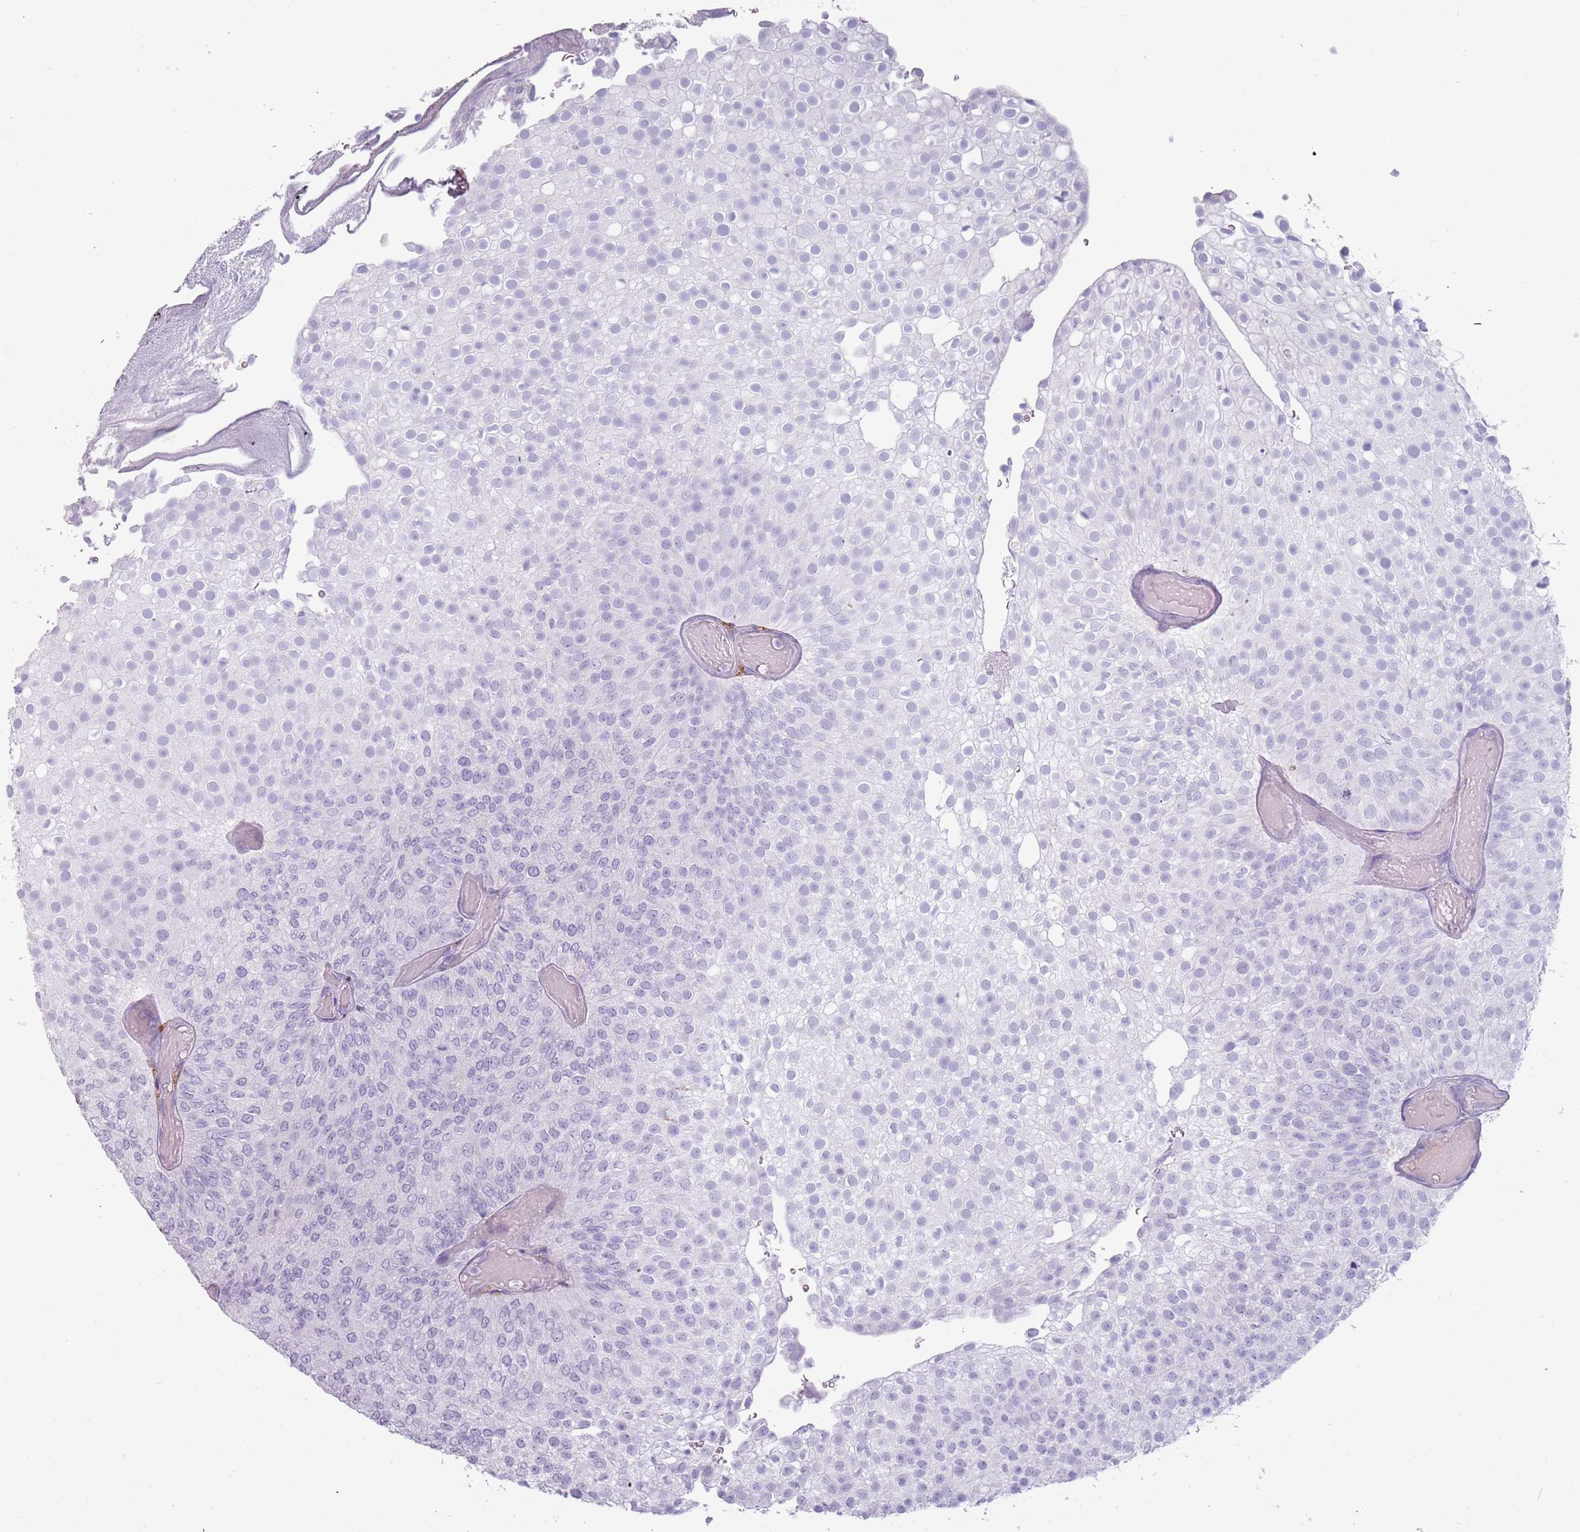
{"staining": {"intensity": "negative", "quantity": "none", "location": "none"}, "tissue": "urothelial cancer", "cell_type": "Tumor cells", "image_type": "cancer", "snomed": [{"axis": "morphology", "description": "Urothelial carcinoma, Low grade"}, {"axis": "topography", "description": "Urinary bladder"}], "caption": "Tumor cells are negative for protein expression in human urothelial cancer.", "gene": "COLEC12", "patient": {"sex": "male", "age": 78}}